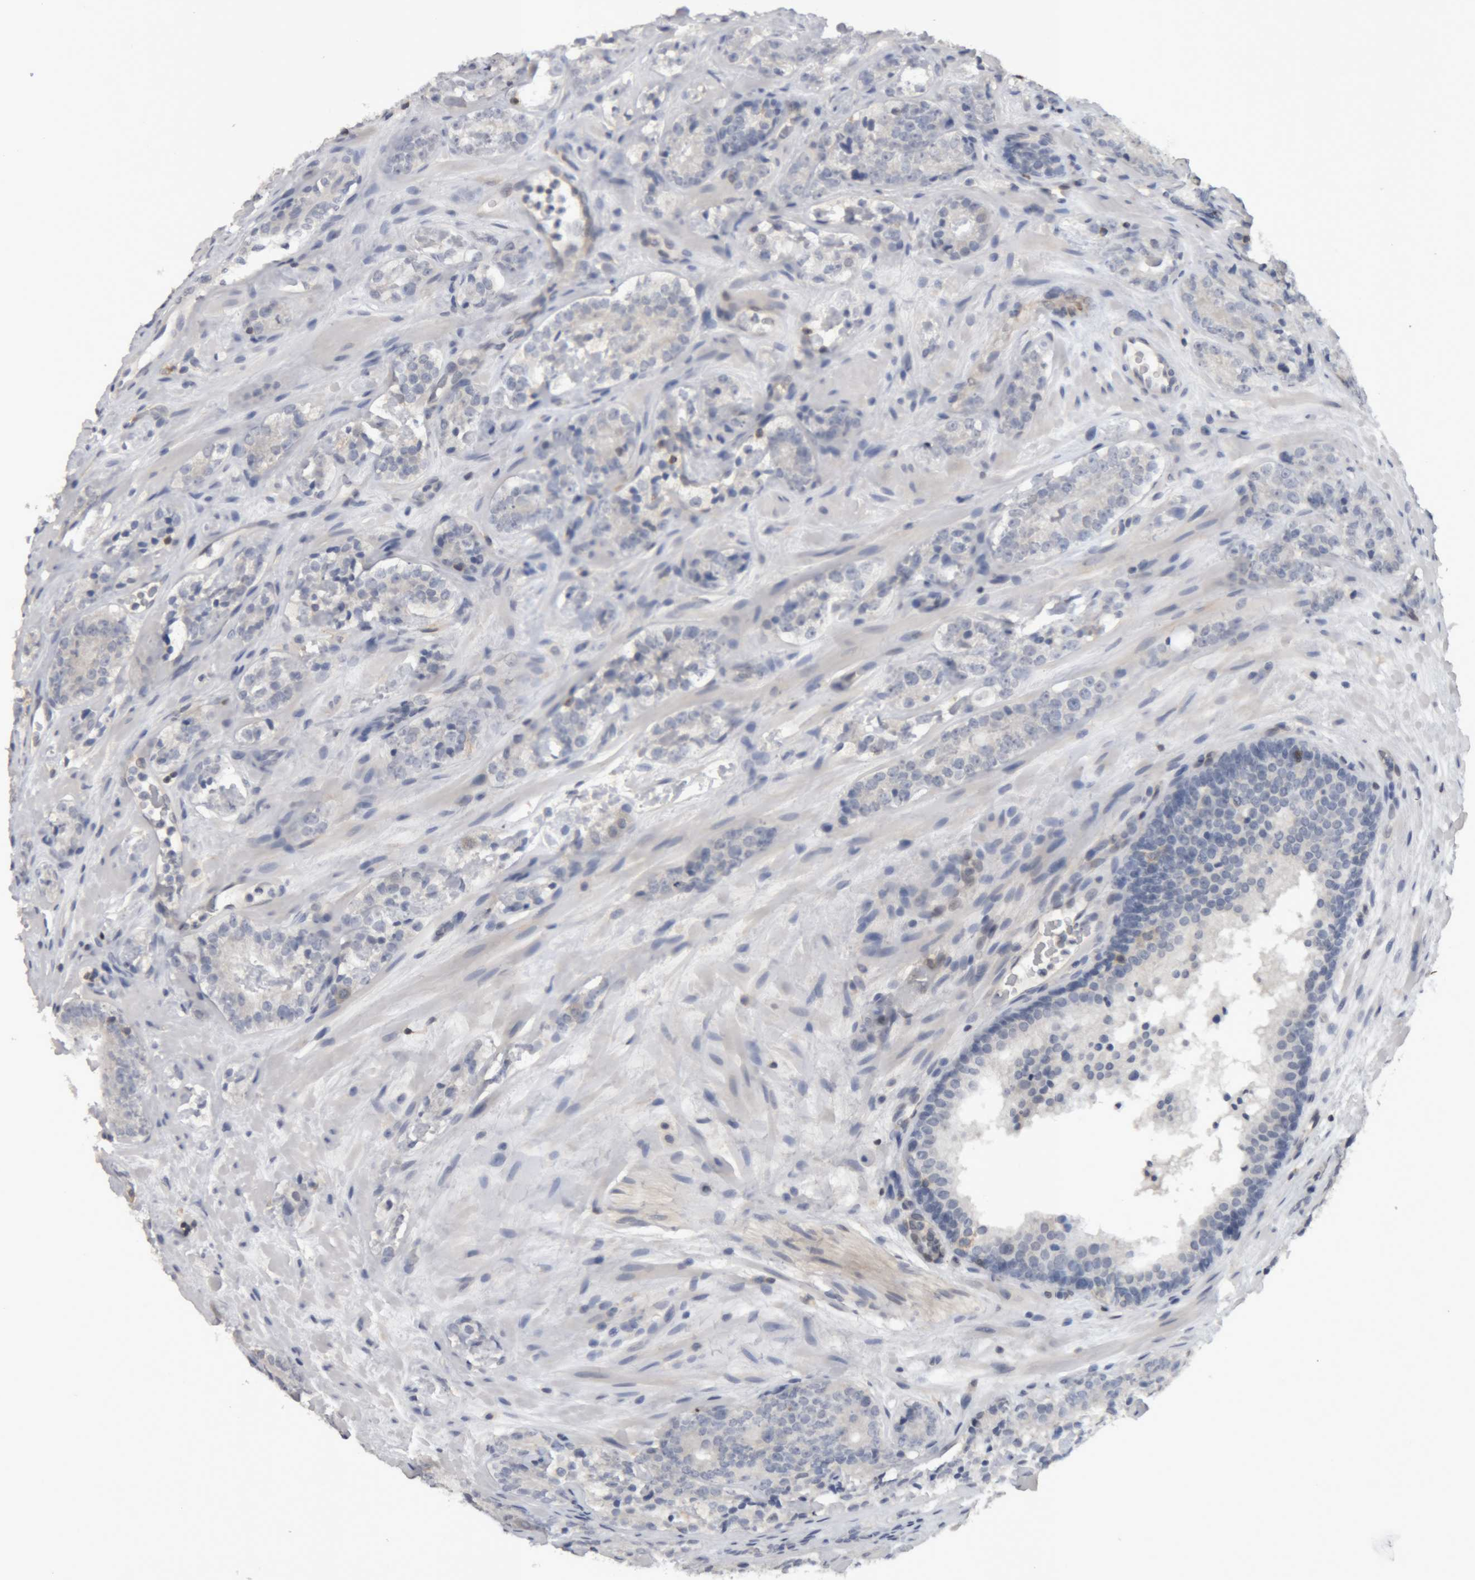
{"staining": {"intensity": "negative", "quantity": "none", "location": "none"}, "tissue": "prostate cancer", "cell_type": "Tumor cells", "image_type": "cancer", "snomed": [{"axis": "morphology", "description": "Adenocarcinoma, High grade"}, {"axis": "topography", "description": "Prostate"}], "caption": "DAB (3,3'-diaminobenzidine) immunohistochemical staining of human high-grade adenocarcinoma (prostate) demonstrates no significant staining in tumor cells. The staining was performed using DAB (3,3'-diaminobenzidine) to visualize the protein expression in brown, while the nuclei were stained in blue with hematoxylin (Magnification: 20x).", "gene": "NFATC2", "patient": {"sex": "male", "age": 56}}